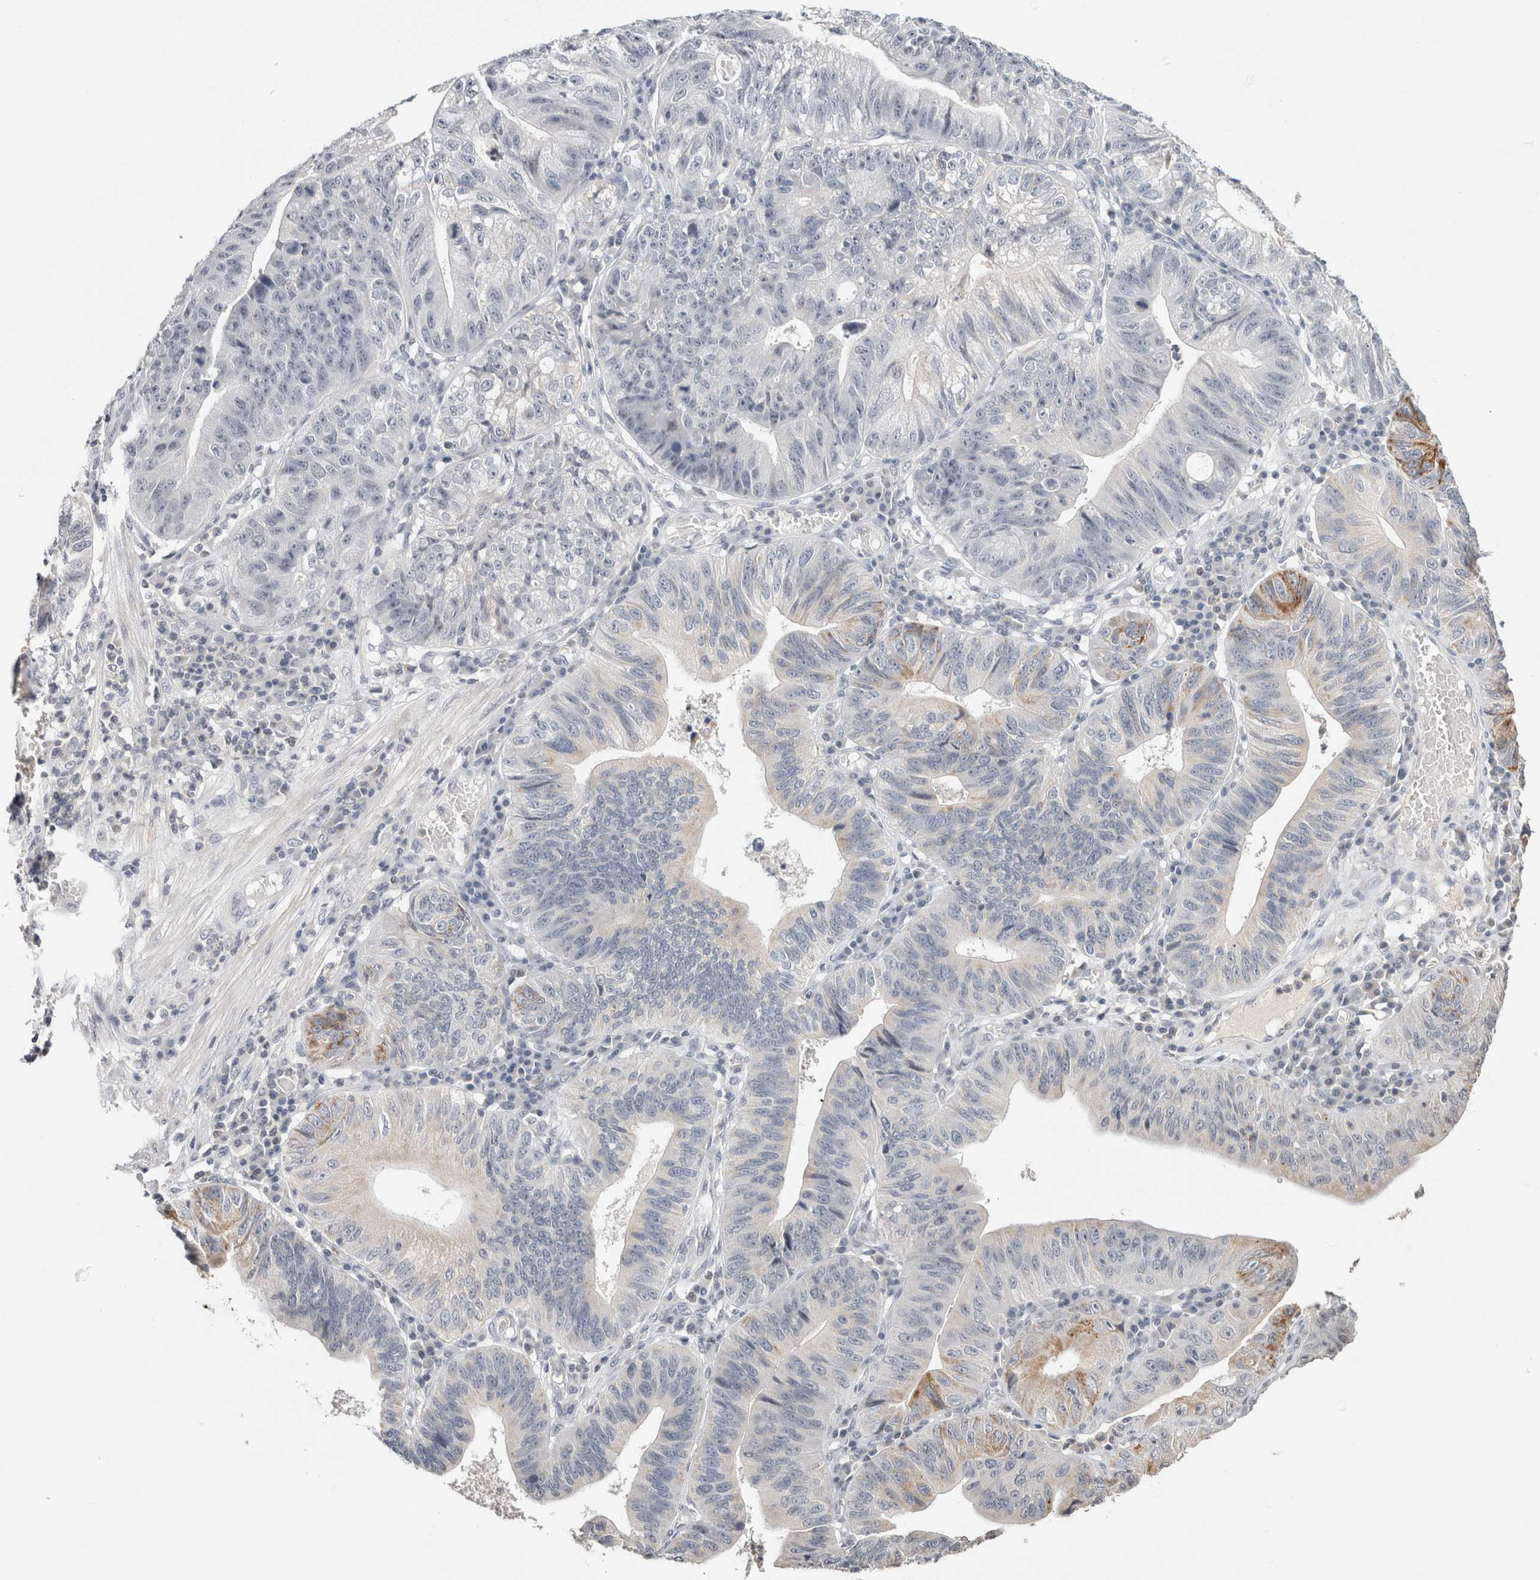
{"staining": {"intensity": "moderate", "quantity": "<25%", "location": "cytoplasmic/membranous"}, "tissue": "stomach cancer", "cell_type": "Tumor cells", "image_type": "cancer", "snomed": [{"axis": "morphology", "description": "Adenocarcinoma, NOS"}, {"axis": "topography", "description": "Stomach"}], "caption": "Moderate cytoplasmic/membranous staining is identified in about <25% of tumor cells in stomach adenocarcinoma.", "gene": "CRAT", "patient": {"sex": "male", "age": 59}}